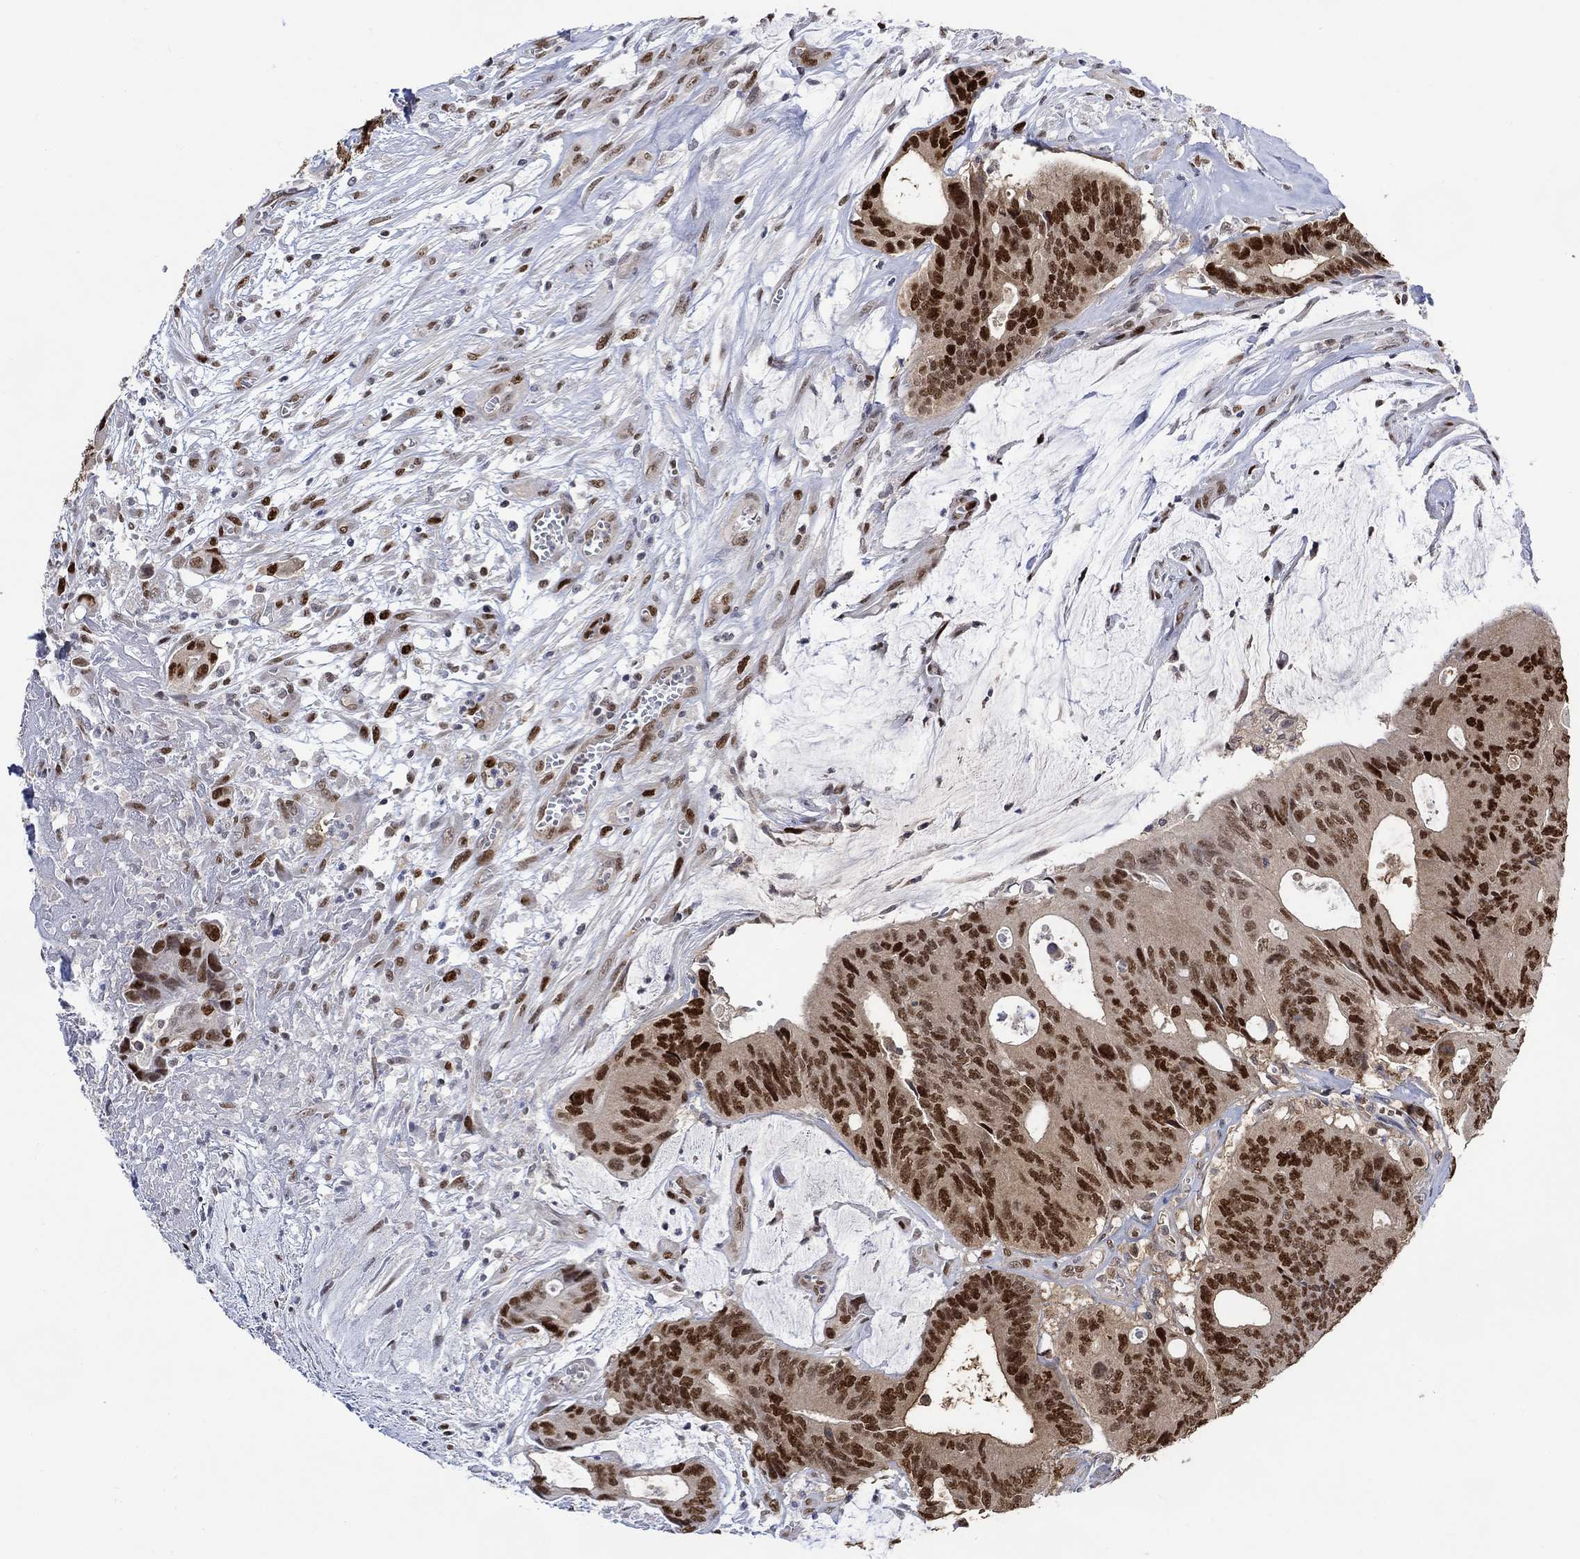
{"staining": {"intensity": "strong", "quantity": ">75%", "location": "nuclear"}, "tissue": "colorectal cancer", "cell_type": "Tumor cells", "image_type": "cancer", "snomed": [{"axis": "morphology", "description": "Normal tissue, NOS"}, {"axis": "morphology", "description": "Adenocarcinoma, NOS"}, {"axis": "topography", "description": "Colon"}], "caption": "Protein analysis of colorectal cancer (adenocarcinoma) tissue exhibits strong nuclear expression in about >75% of tumor cells.", "gene": "RAD54L2", "patient": {"sex": "male", "age": 65}}